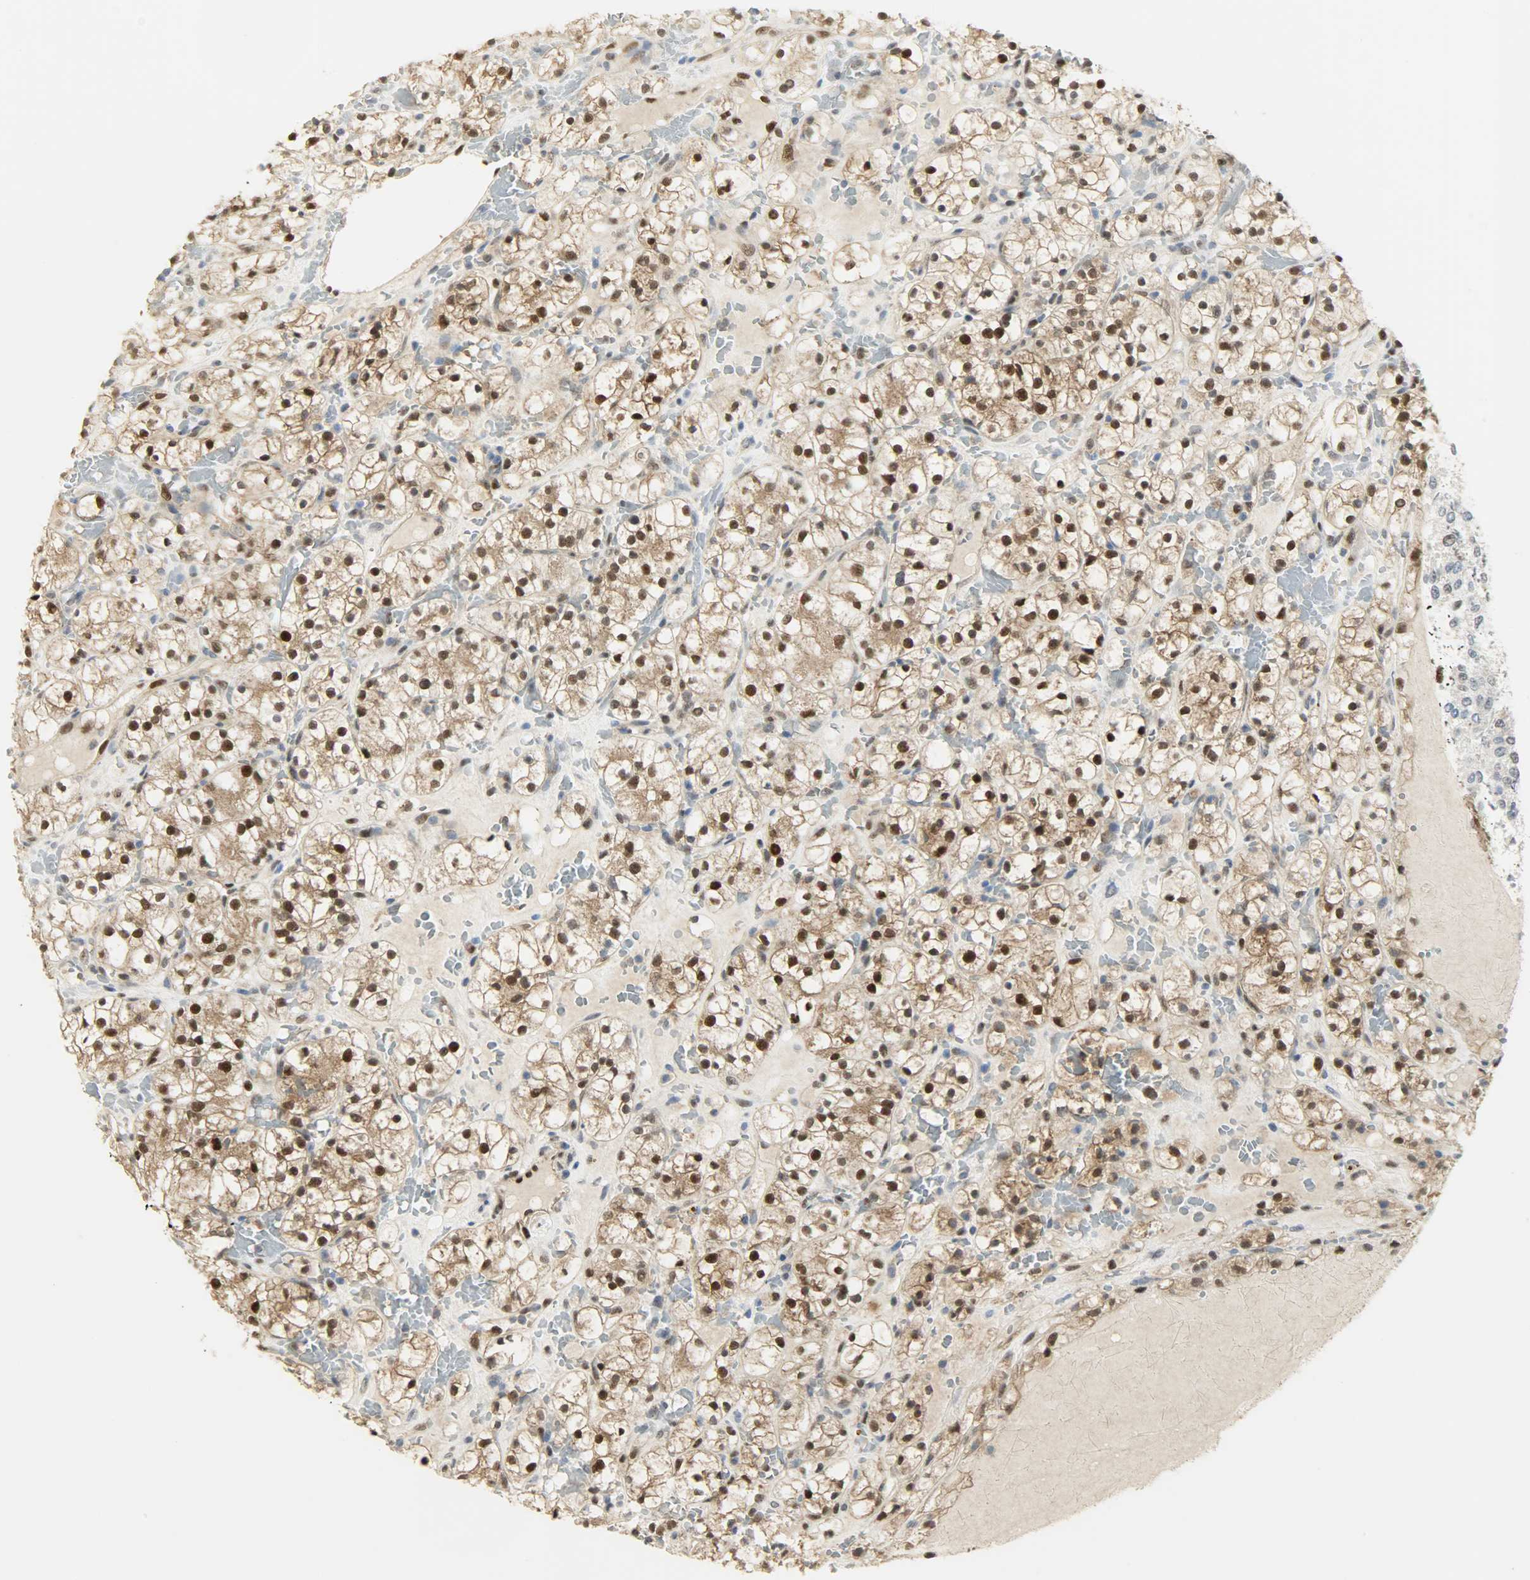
{"staining": {"intensity": "moderate", "quantity": ">75%", "location": "nuclear"}, "tissue": "renal cancer", "cell_type": "Tumor cells", "image_type": "cancer", "snomed": [{"axis": "morphology", "description": "Adenocarcinoma, NOS"}, {"axis": "topography", "description": "Kidney"}], "caption": "Renal cancer (adenocarcinoma) stained with immunohistochemistry exhibits moderate nuclear expression in about >75% of tumor cells.", "gene": "NPEPL1", "patient": {"sex": "female", "age": 60}}